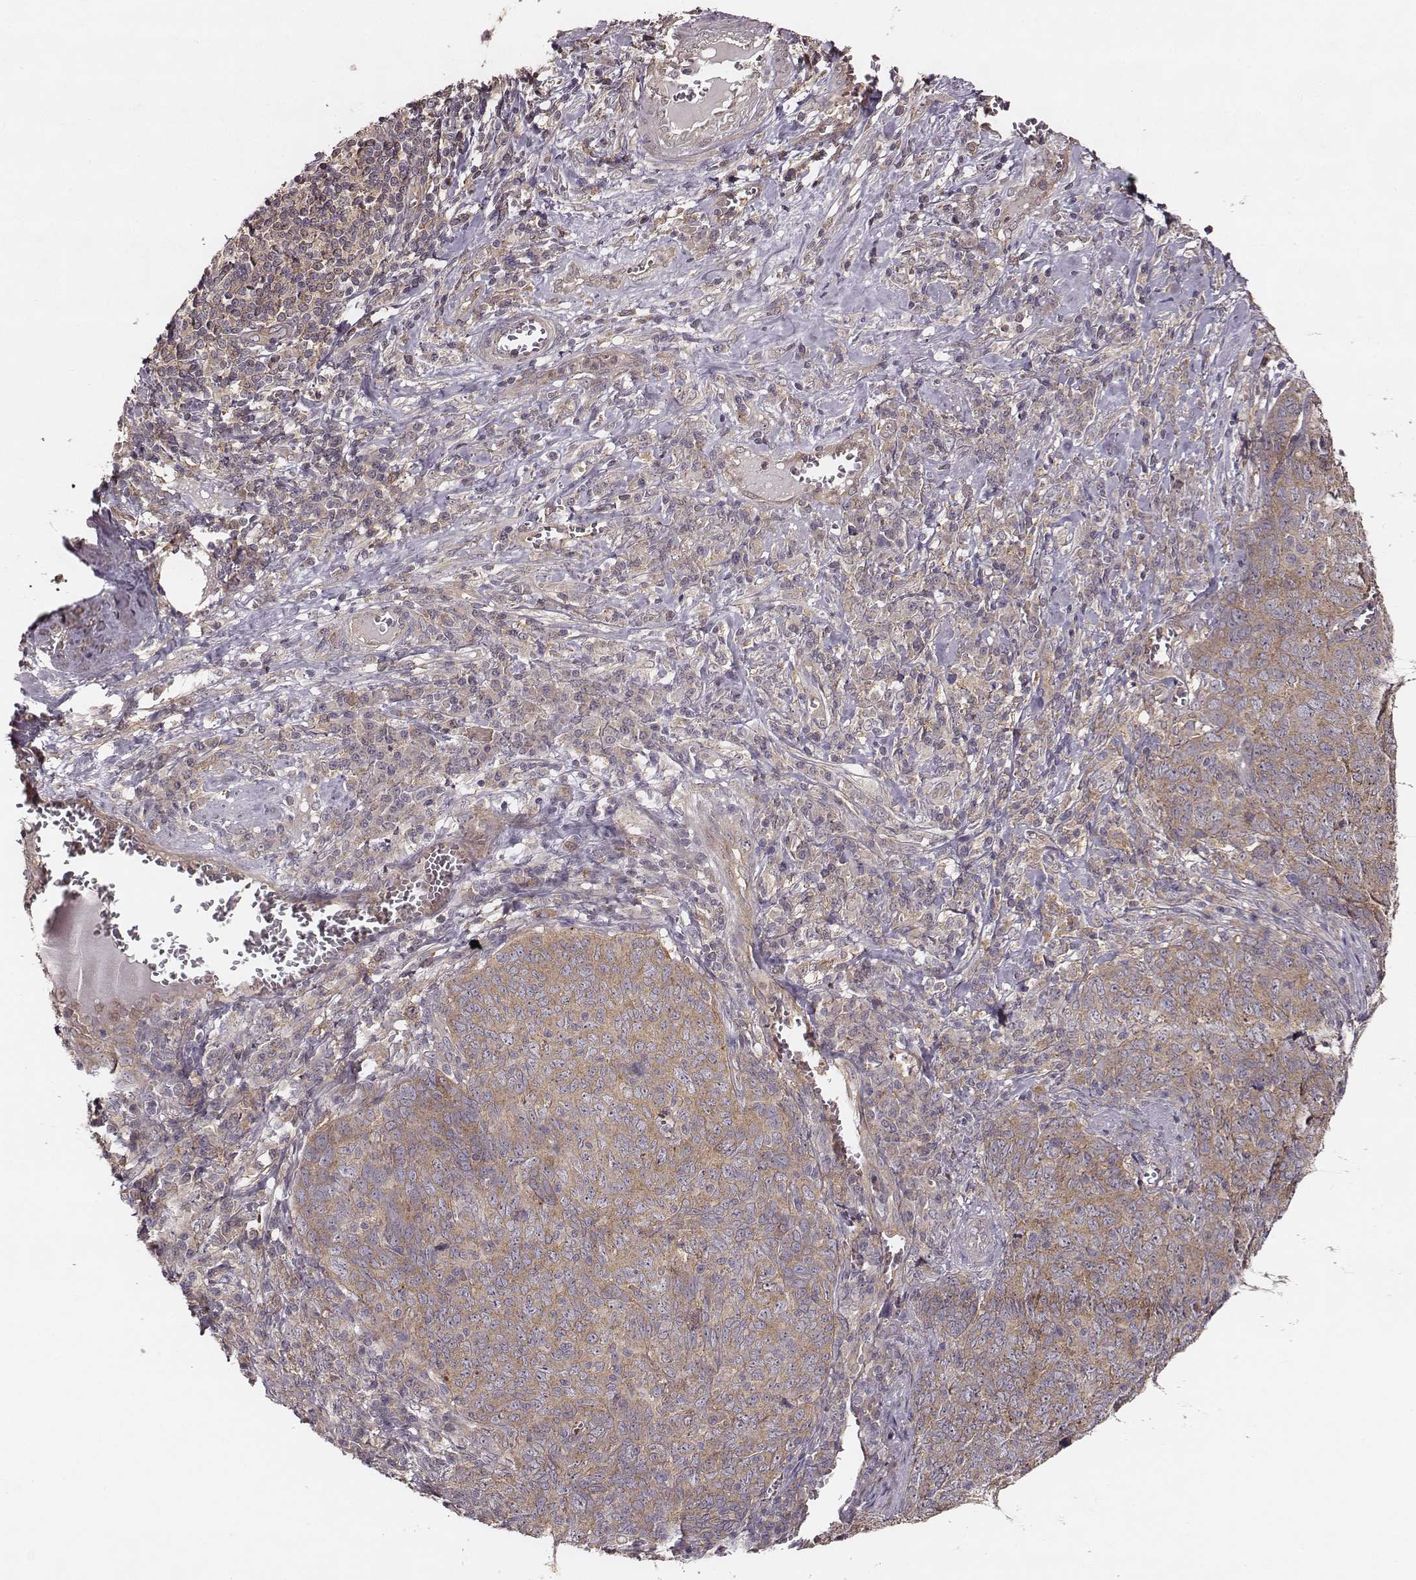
{"staining": {"intensity": "moderate", "quantity": ">75%", "location": "cytoplasmic/membranous"}, "tissue": "skin cancer", "cell_type": "Tumor cells", "image_type": "cancer", "snomed": [{"axis": "morphology", "description": "Squamous cell carcinoma, NOS"}, {"axis": "topography", "description": "Skin"}, {"axis": "topography", "description": "Anal"}], "caption": "This is an image of IHC staining of skin cancer, which shows moderate positivity in the cytoplasmic/membranous of tumor cells.", "gene": "VPS26A", "patient": {"sex": "female", "age": 51}}